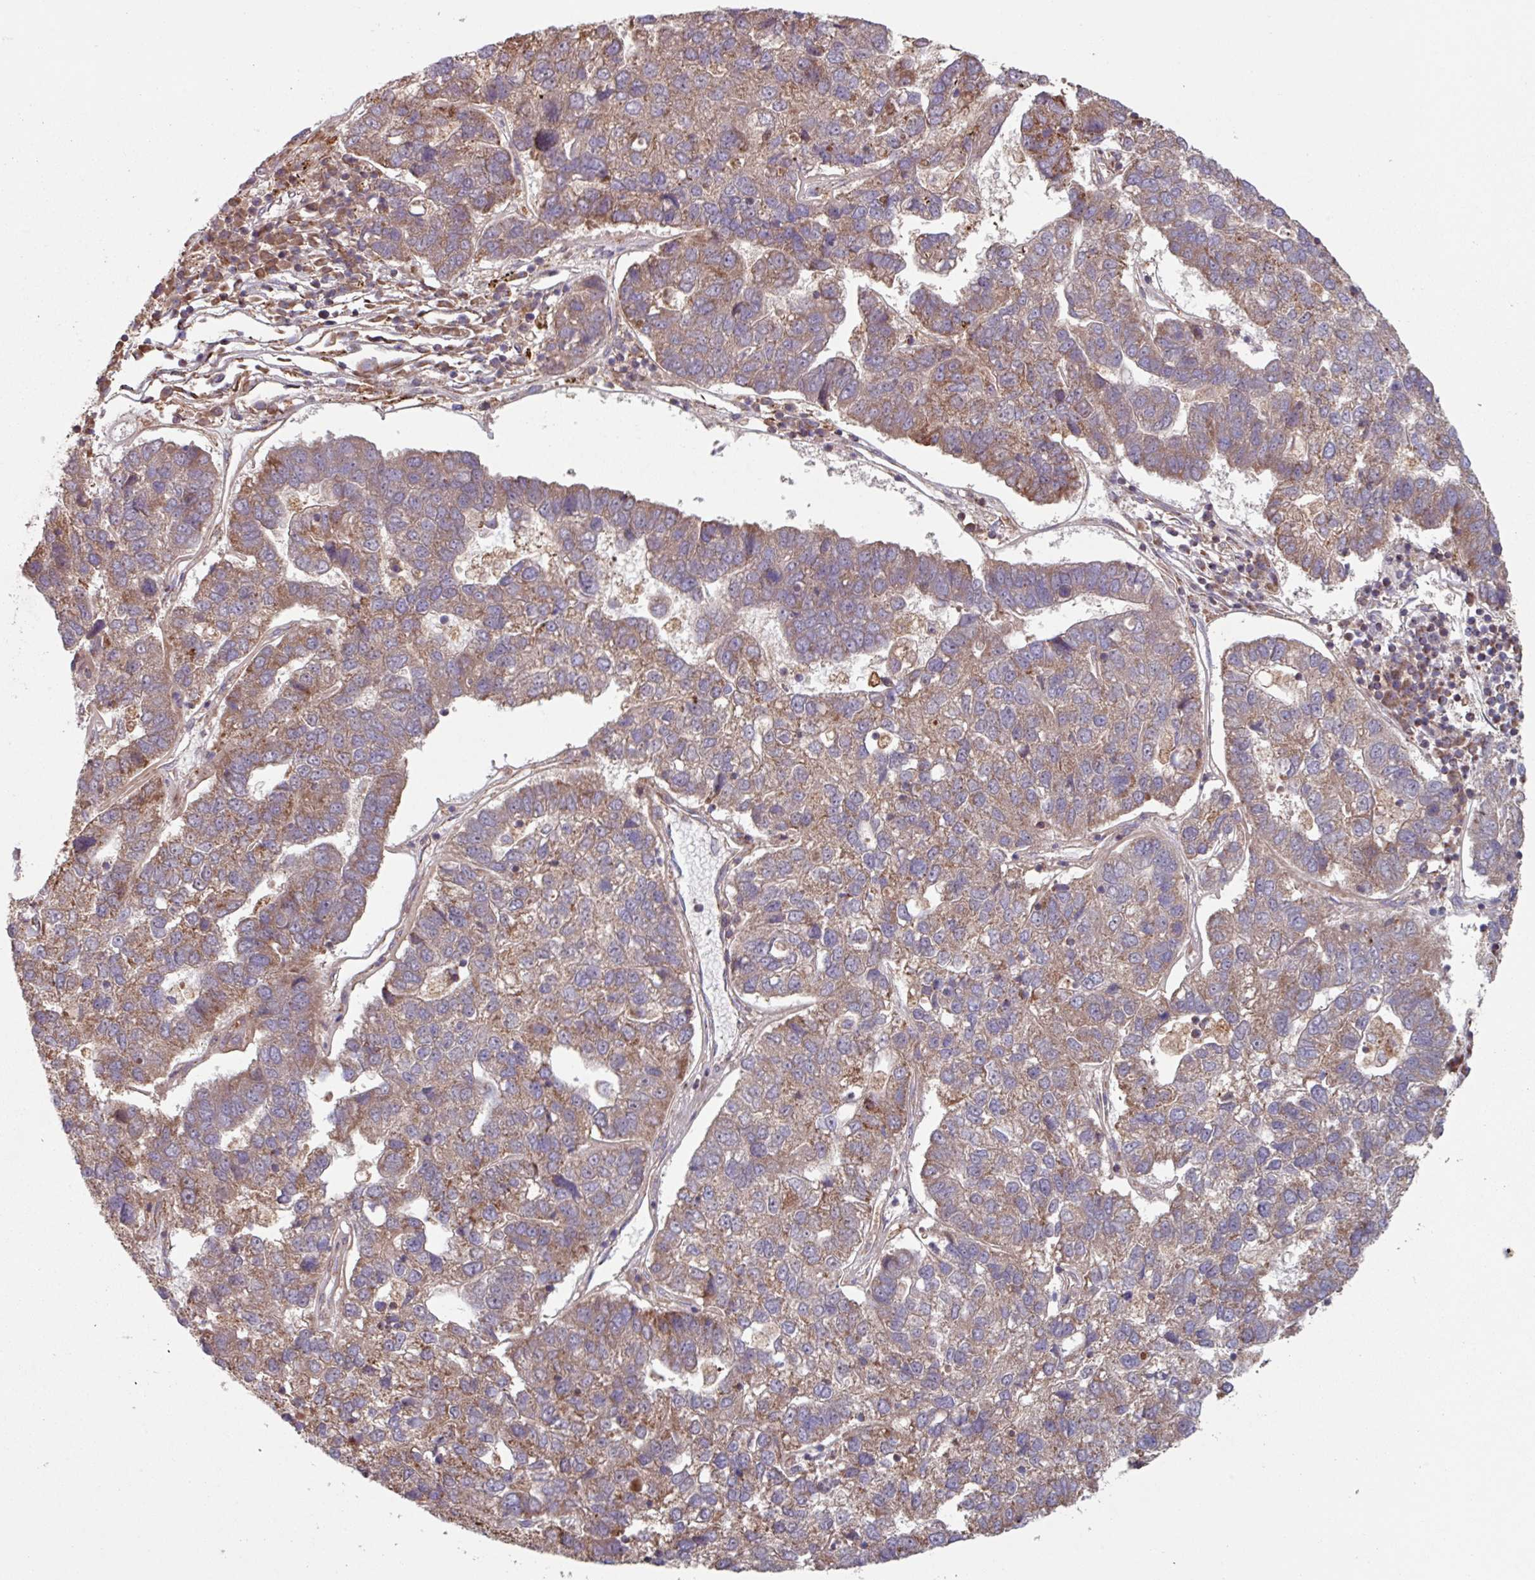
{"staining": {"intensity": "moderate", "quantity": "25%-75%", "location": "cytoplasmic/membranous"}, "tissue": "pancreatic cancer", "cell_type": "Tumor cells", "image_type": "cancer", "snomed": [{"axis": "morphology", "description": "Adenocarcinoma, NOS"}, {"axis": "topography", "description": "Pancreas"}], "caption": "Brown immunohistochemical staining in human adenocarcinoma (pancreatic) reveals moderate cytoplasmic/membranous positivity in about 25%-75% of tumor cells.", "gene": "COX7C", "patient": {"sex": "female", "age": 61}}